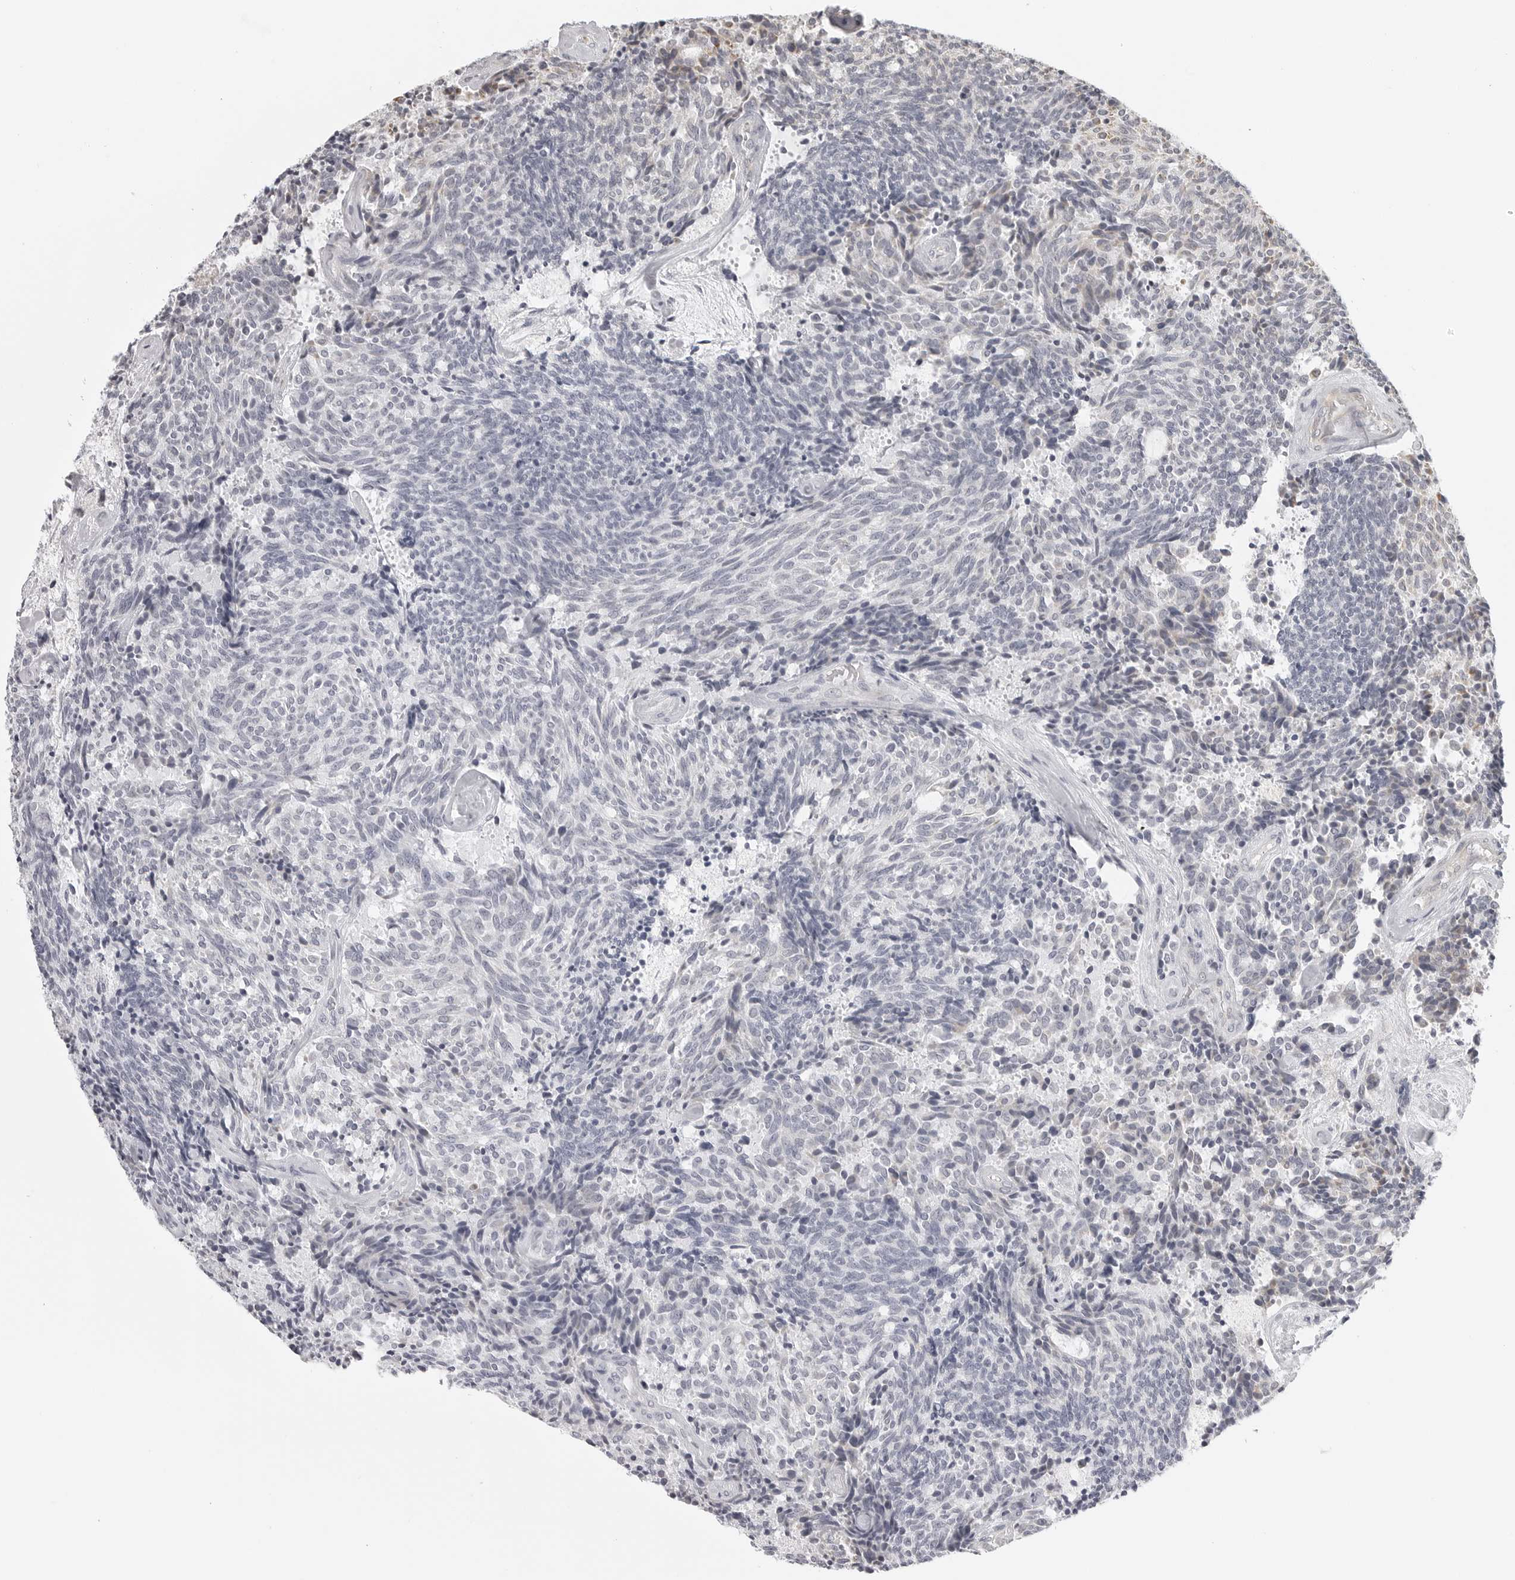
{"staining": {"intensity": "negative", "quantity": "none", "location": "none"}, "tissue": "carcinoid", "cell_type": "Tumor cells", "image_type": "cancer", "snomed": [{"axis": "morphology", "description": "Carcinoid, malignant, NOS"}, {"axis": "topography", "description": "Pancreas"}], "caption": "Immunohistochemistry (IHC) of human carcinoid shows no expression in tumor cells.", "gene": "MAP7D1", "patient": {"sex": "female", "age": 54}}